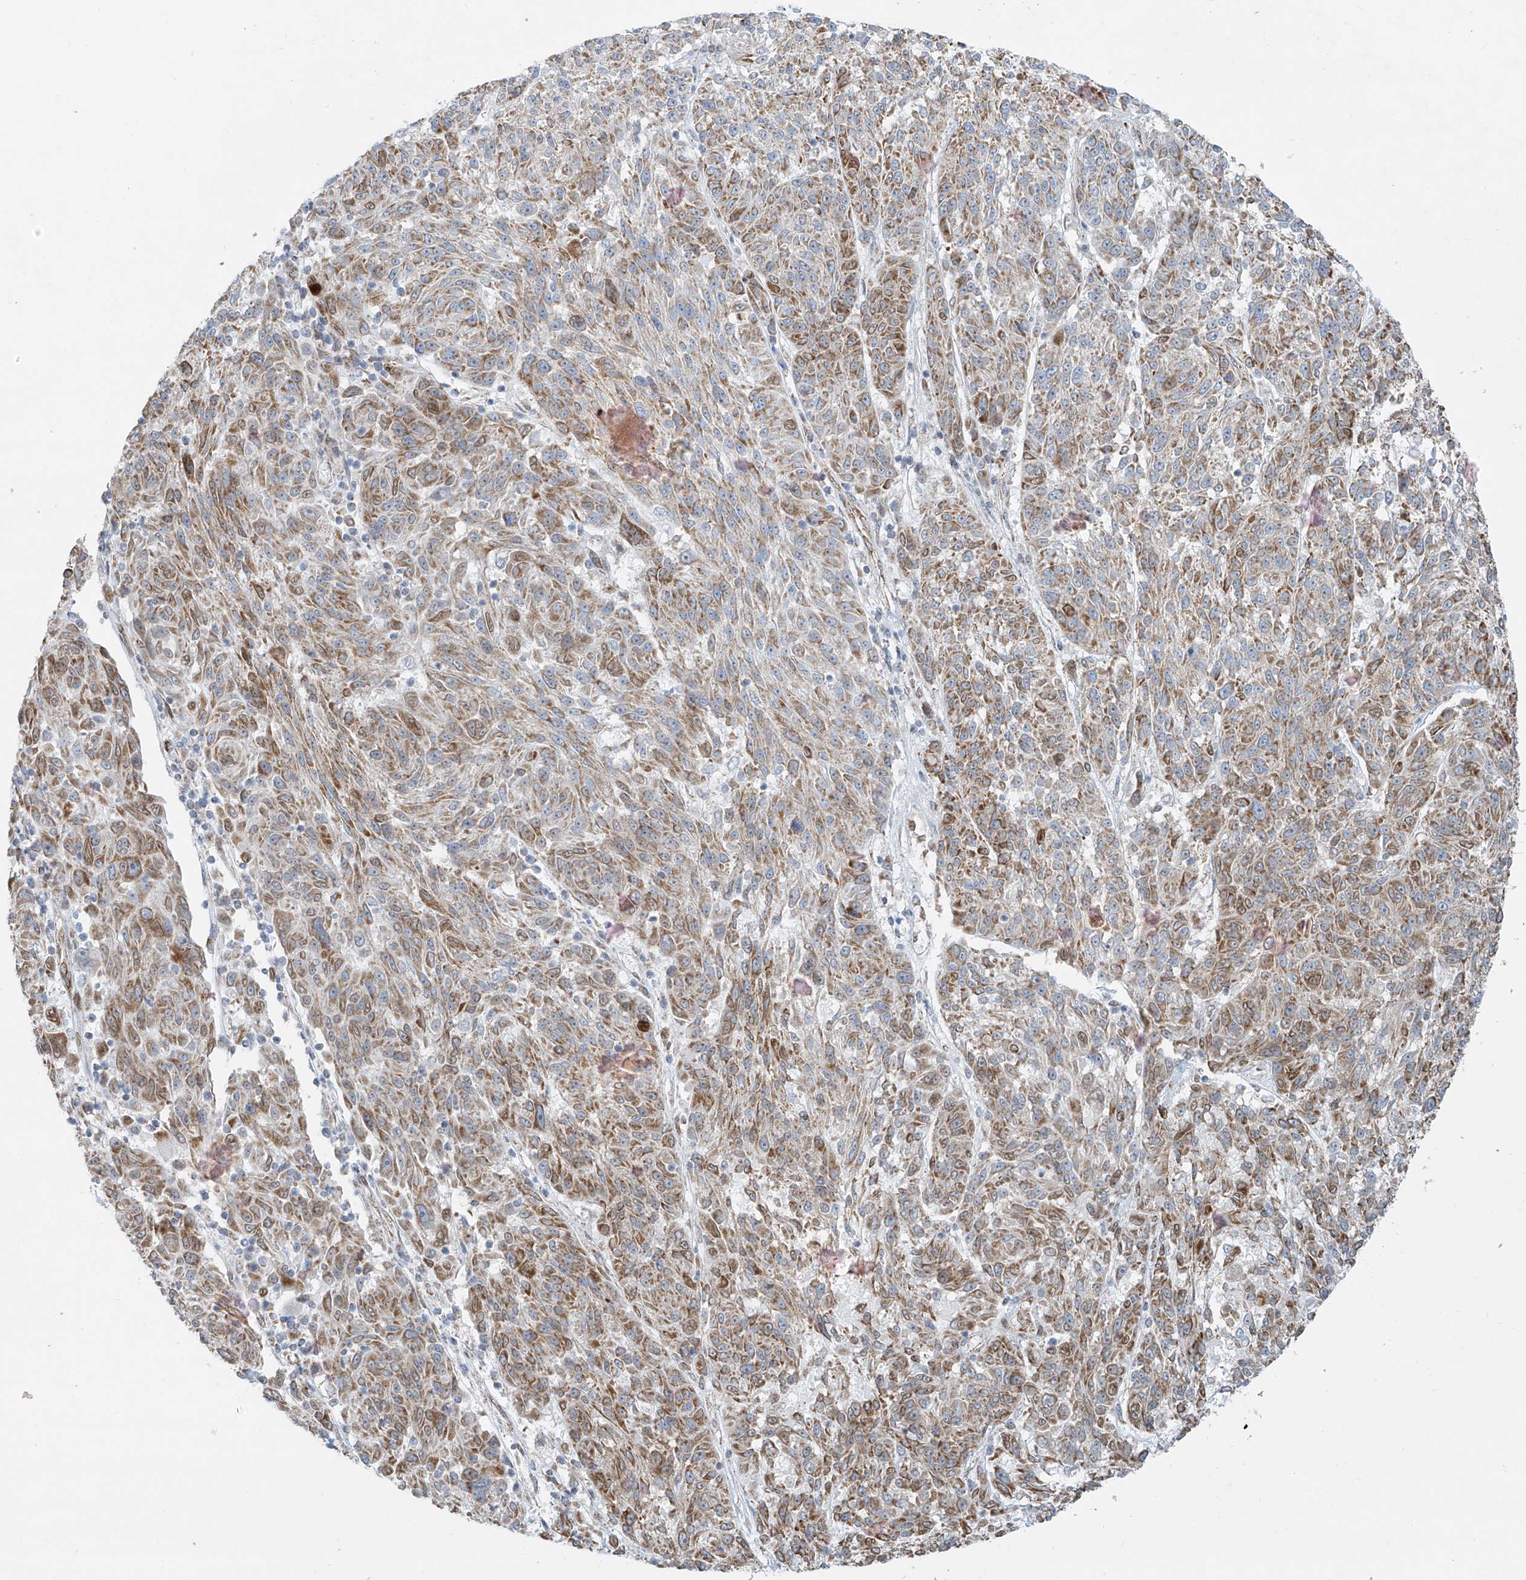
{"staining": {"intensity": "moderate", "quantity": ">75%", "location": "cytoplasmic/membranous"}, "tissue": "melanoma", "cell_type": "Tumor cells", "image_type": "cancer", "snomed": [{"axis": "morphology", "description": "Malignant melanoma, NOS"}, {"axis": "topography", "description": "Skin"}], "caption": "Protein expression by IHC exhibits moderate cytoplasmic/membranous positivity in approximately >75% of tumor cells in melanoma.", "gene": "SMDT1", "patient": {"sex": "male", "age": 53}}